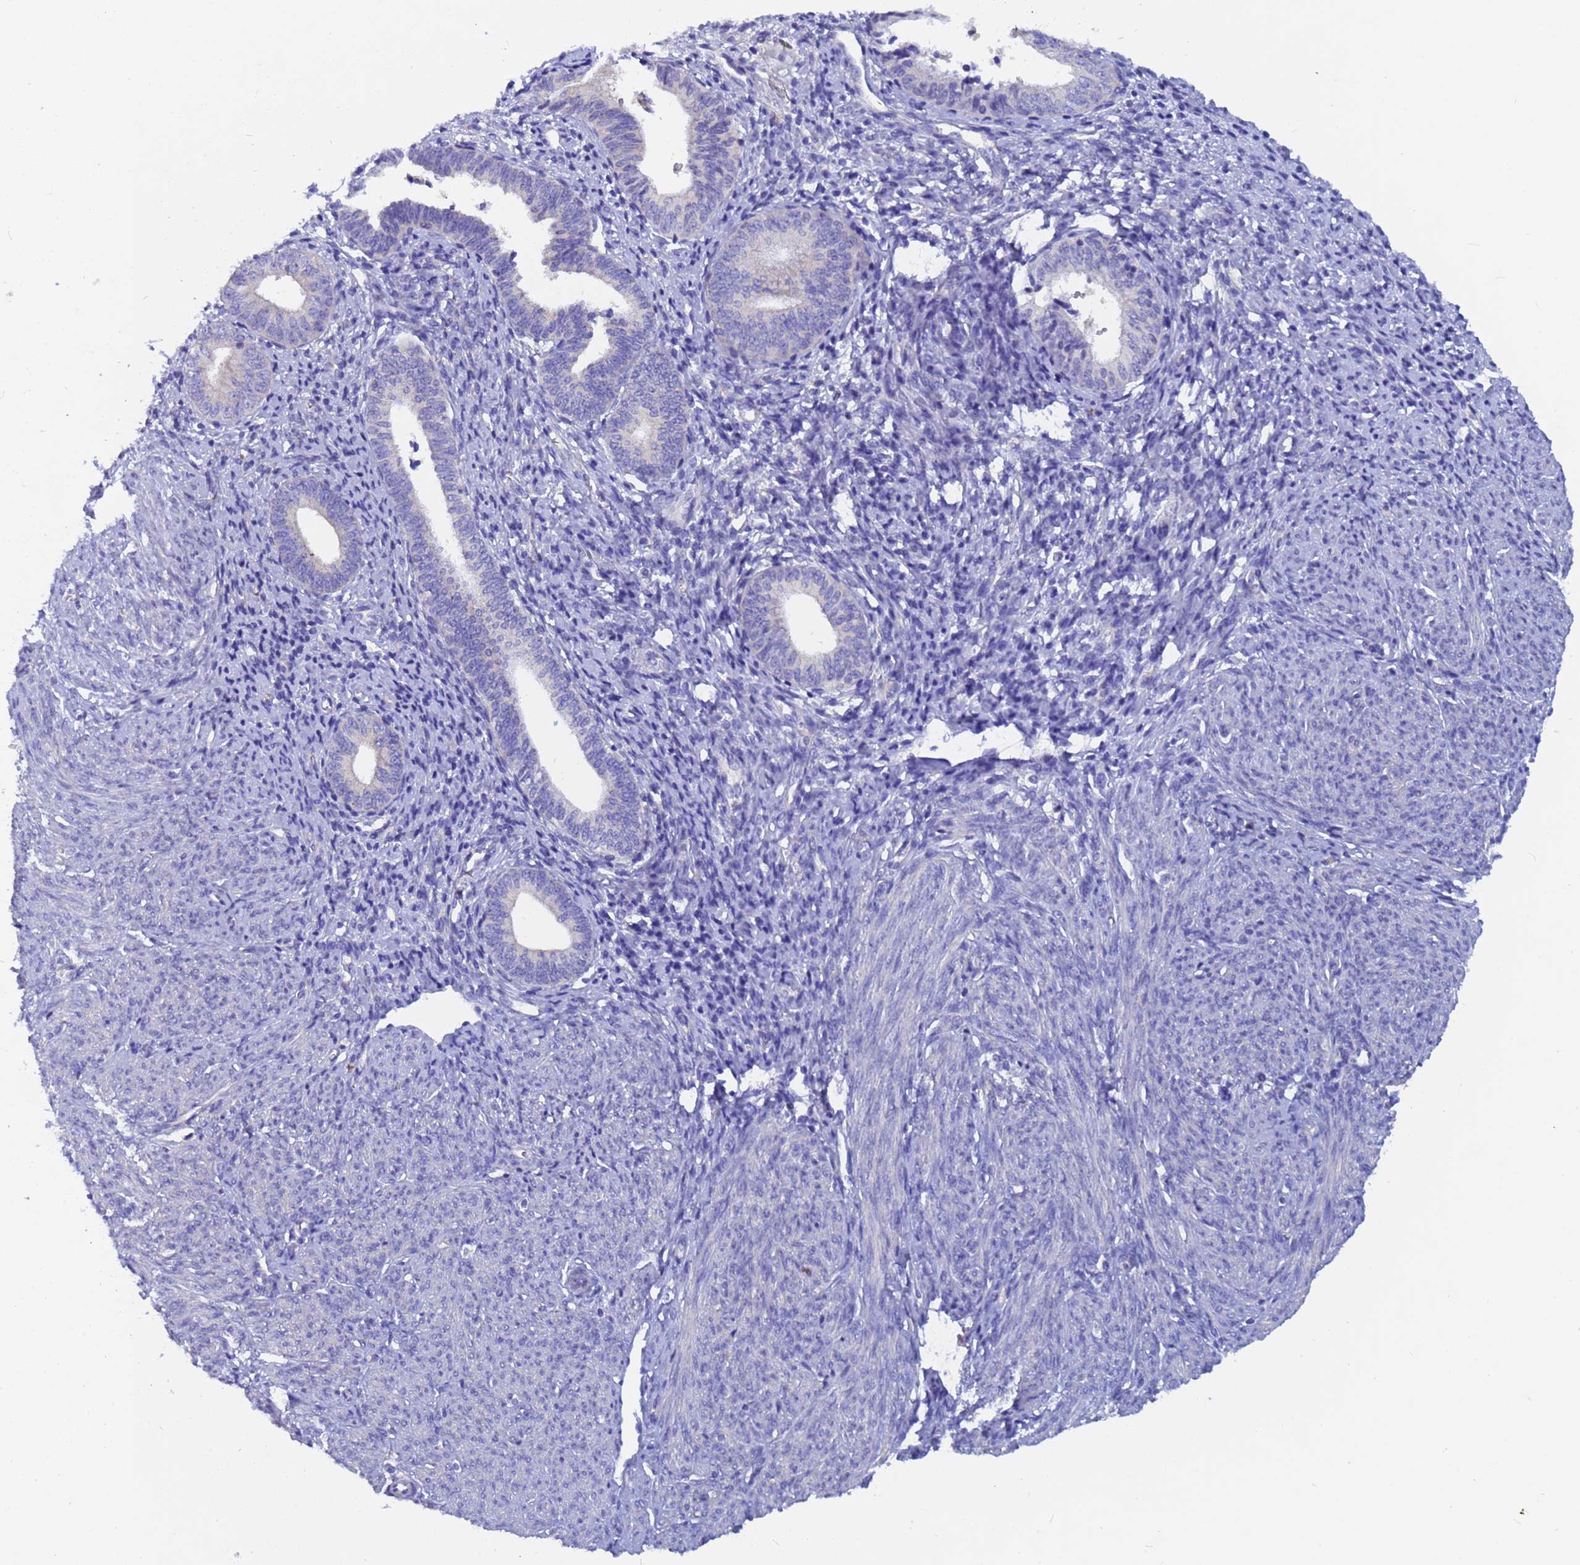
{"staining": {"intensity": "negative", "quantity": "none", "location": "none"}, "tissue": "endometrial cancer", "cell_type": "Tumor cells", "image_type": "cancer", "snomed": [{"axis": "morphology", "description": "Adenocarcinoma, NOS"}, {"axis": "topography", "description": "Endometrium"}], "caption": "DAB immunohistochemical staining of human endometrial cancer (adenocarcinoma) exhibits no significant positivity in tumor cells.", "gene": "UBE2O", "patient": {"sex": "female", "age": 79}}